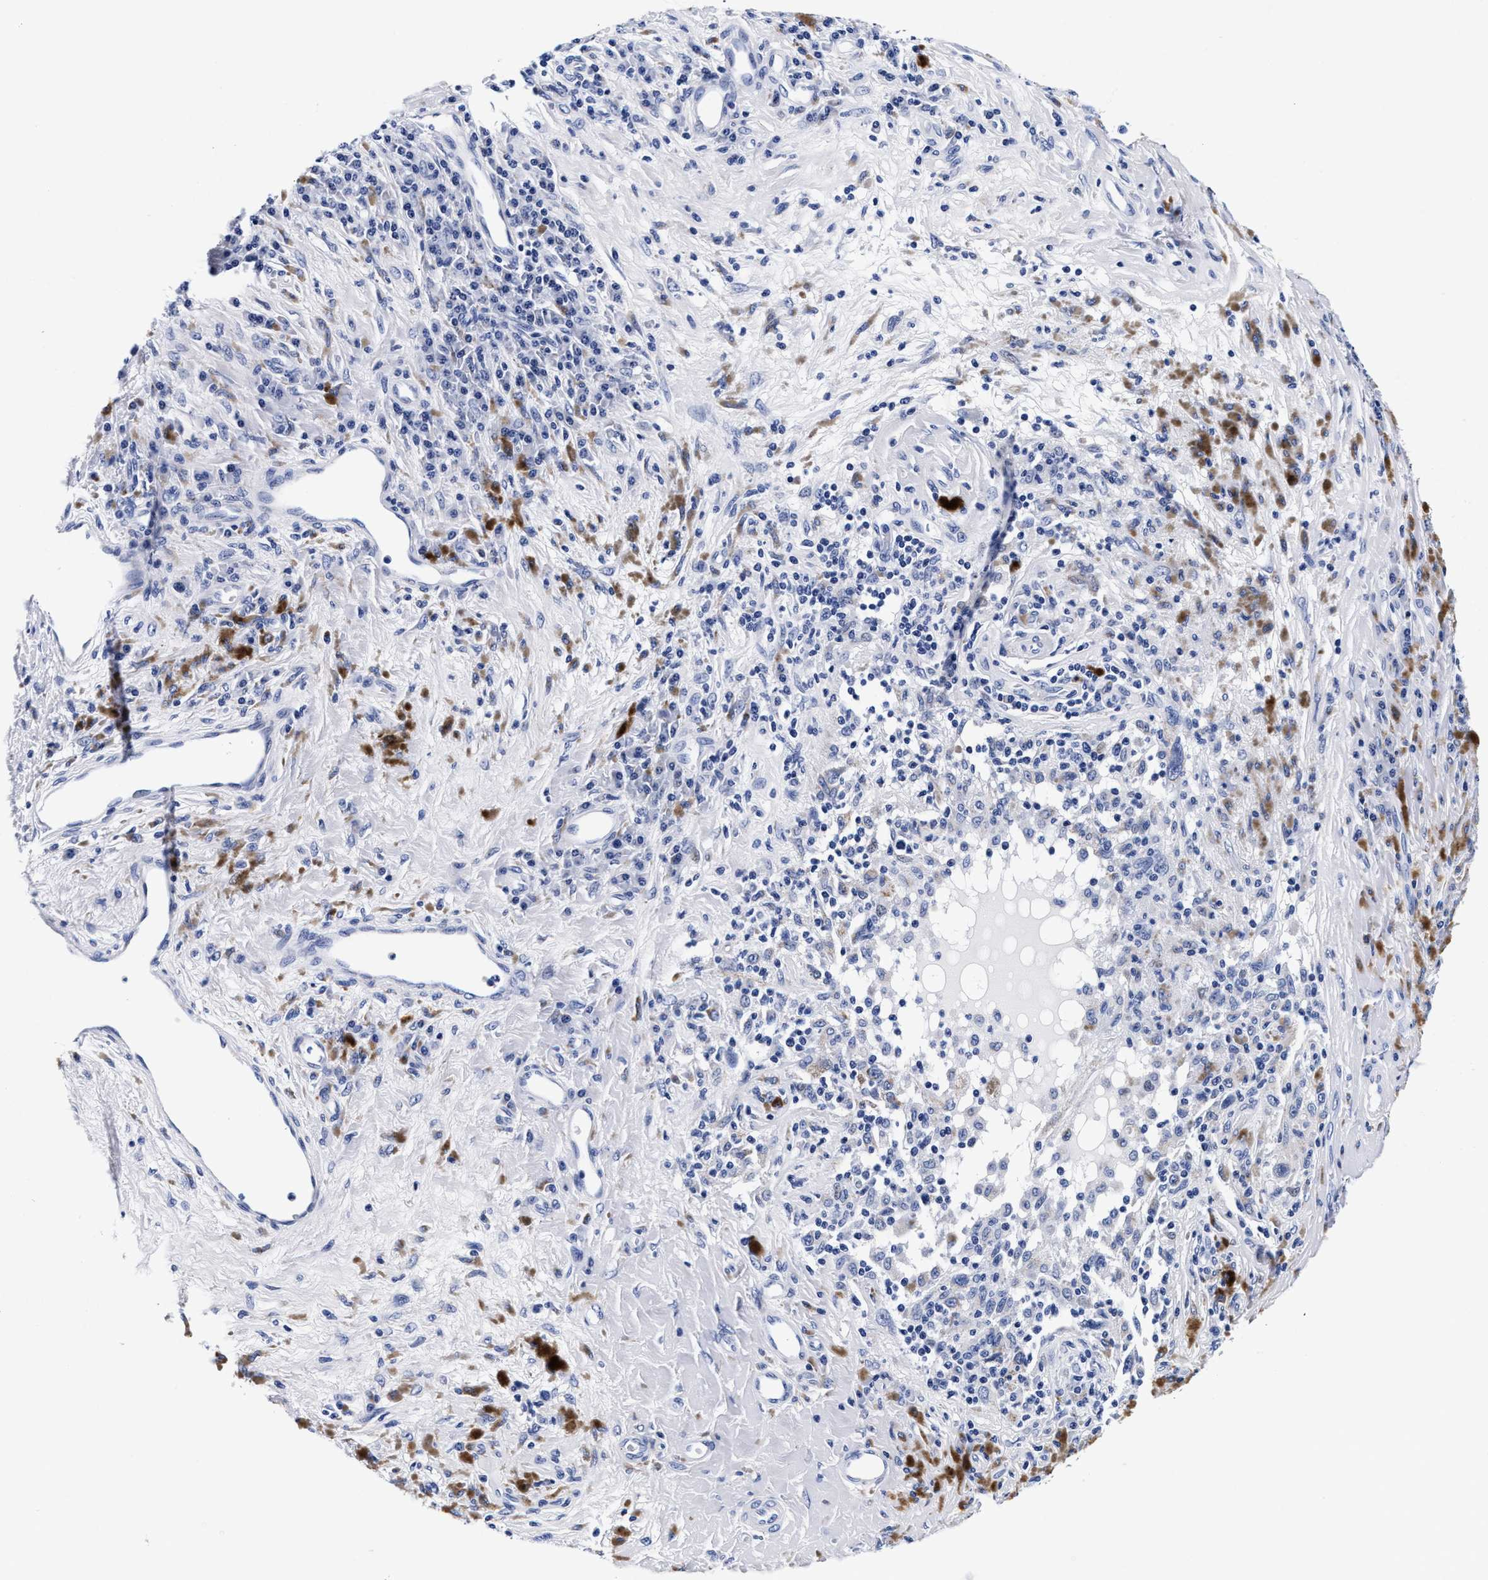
{"staining": {"intensity": "negative", "quantity": "none", "location": "none"}, "tissue": "melanoma", "cell_type": "Tumor cells", "image_type": "cancer", "snomed": [{"axis": "morphology", "description": "Malignant melanoma, NOS"}, {"axis": "topography", "description": "Skin"}], "caption": "IHC image of malignant melanoma stained for a protein (brown), which shows no positivity in tumor cells.", "gene": "RAB3B", "patient": {"sex": "female", "age": 73}}